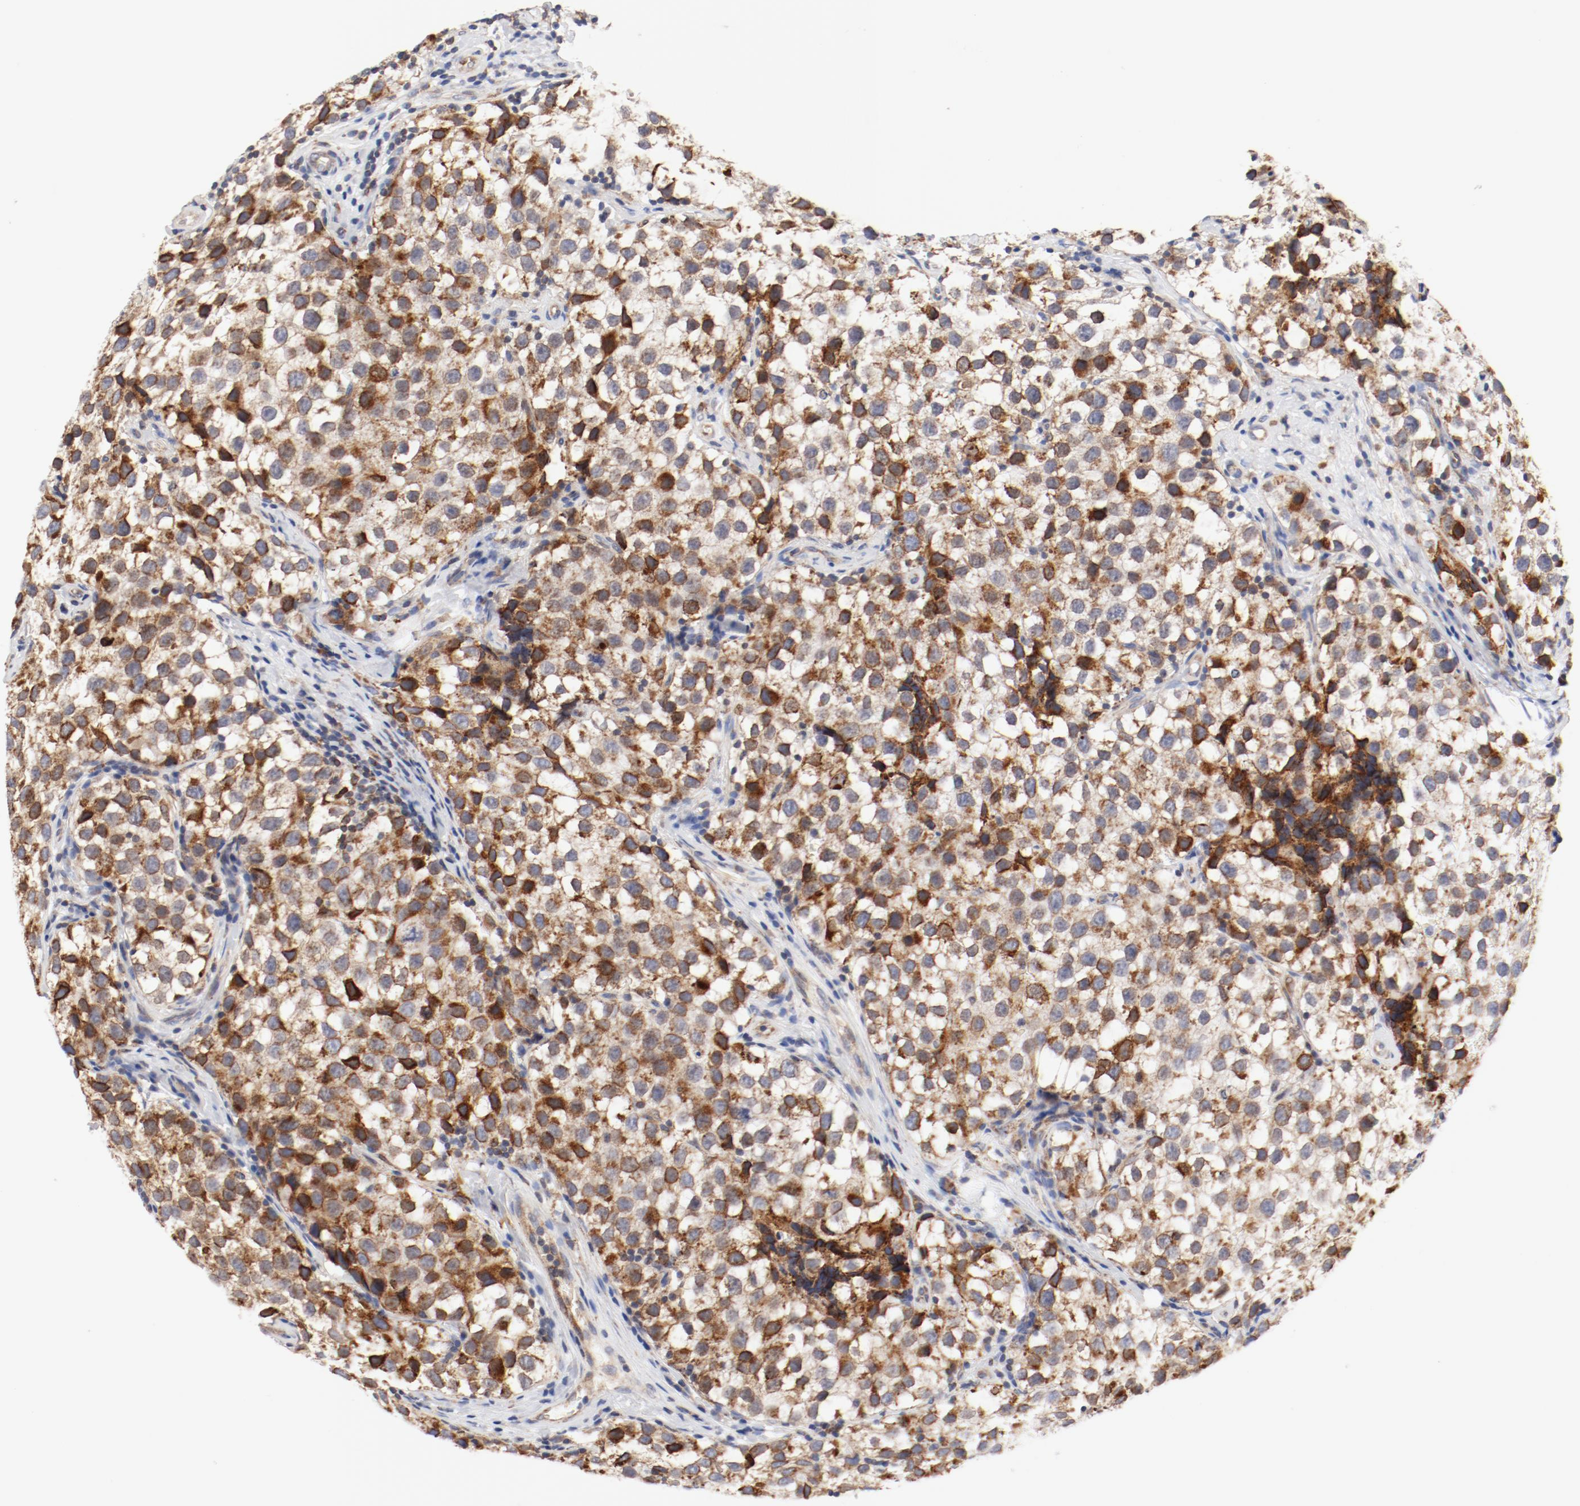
{"staining": {"intensity": "strong", "quantity": ">75%", "location": "cytoplasmic/membranous"}, "tissue": "testis cancer", "cell_type": "Tumor cells", "image_type": "cancer", "snomed": [{"axis": "morphology", "description": "Seminoma, NOS"}, {"axis": "topography", "description": "Testis"}], "caption": "This image displays IHC staining of testis cancer, with high strong cytoplasmic/membranous expression in approximately >75% of tumor cells.", "gene": "PDPK1", "patient": {"sex": "male", "age": 39}}